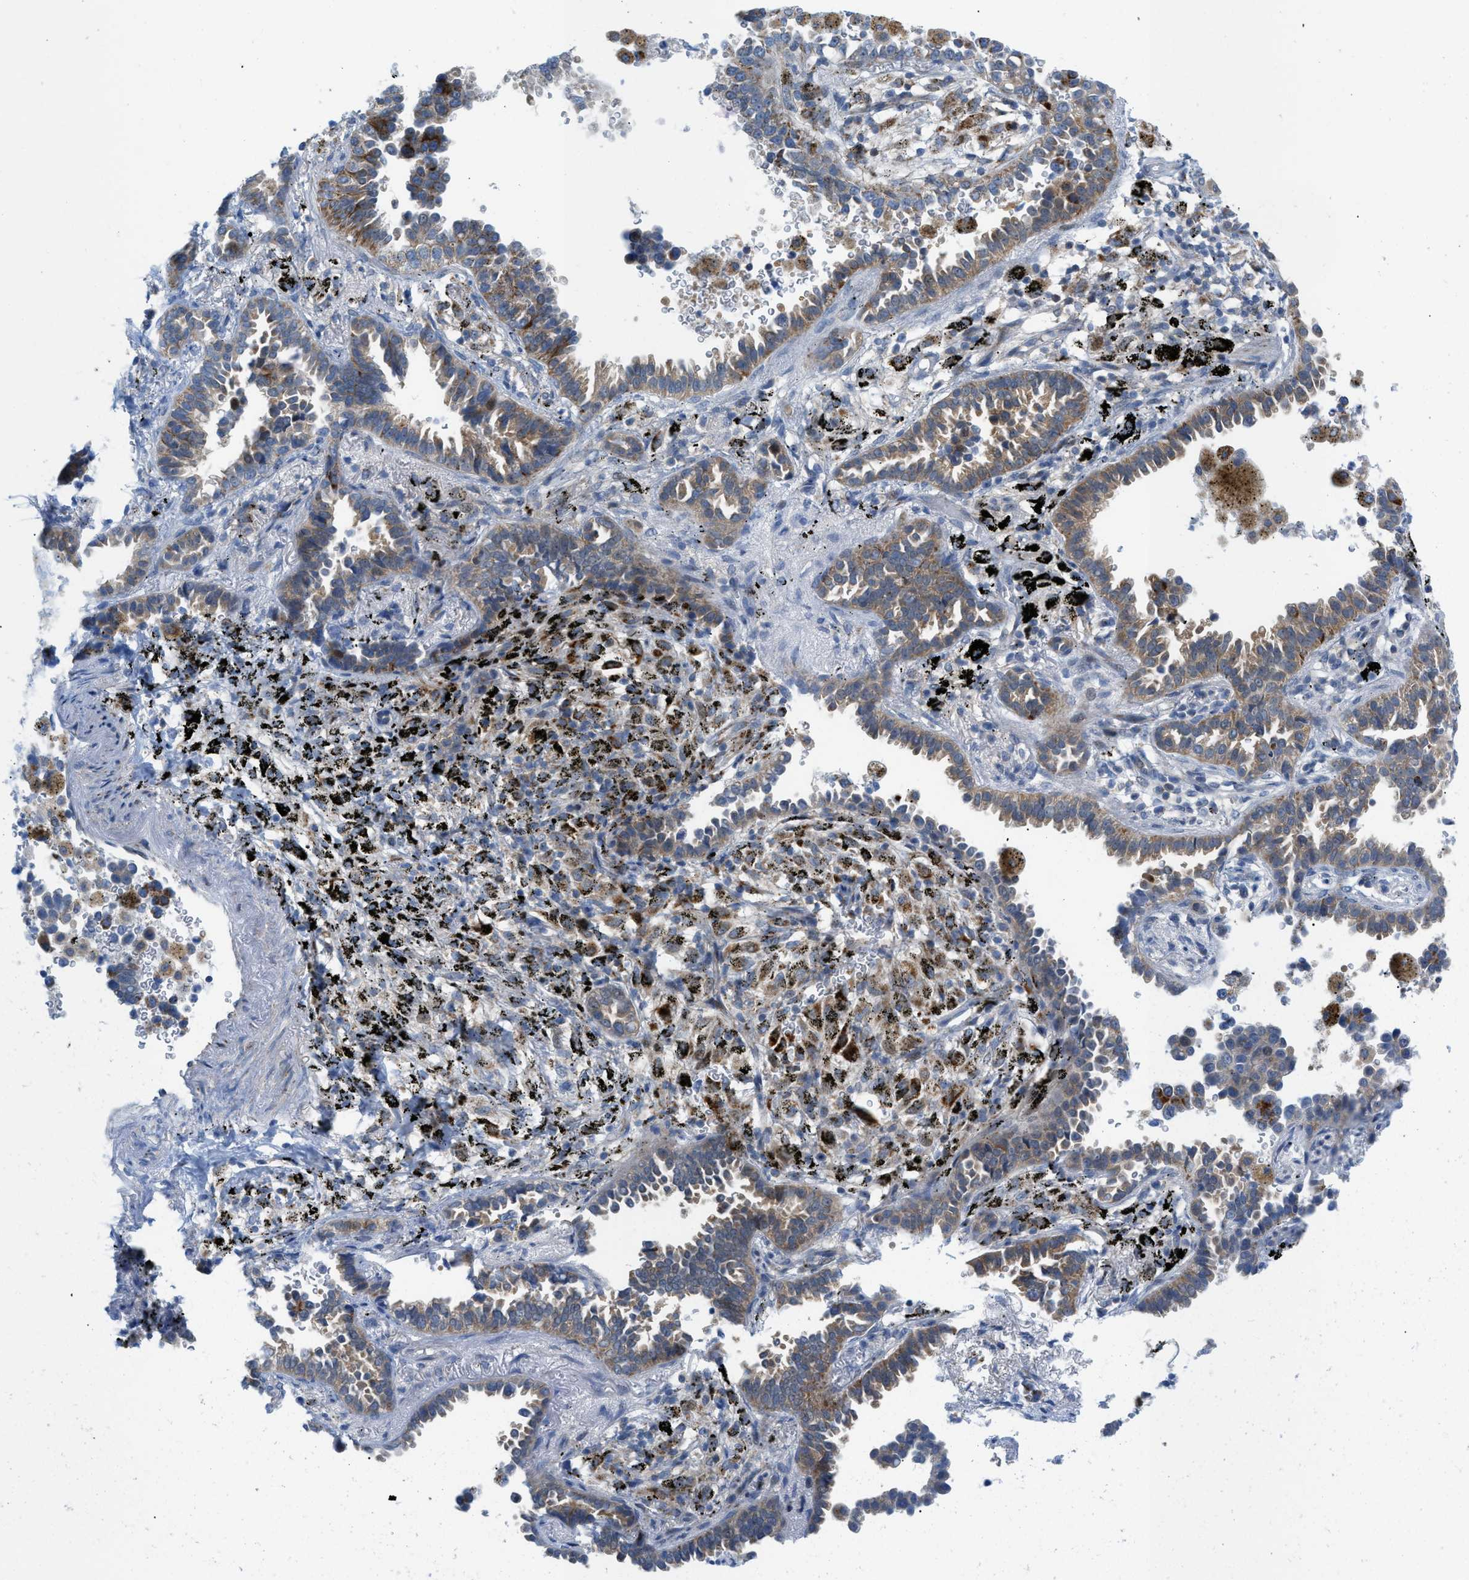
{"staining": {"intensity": "moderate", "quantity": "25%-75%", "location": "cytoplasmic/membranous"}, "tissue": "lung cancer", "cell_type": "Tumor cells", "image_type": "cancer", "snomed": [{"axis": "morphology", "description": "Normal tissue, NOS"}, {"axis": "morphology", "description": "Adenocarcinoma, NOS"}, {"axis": "topography", "description": "Lung"}], "caption": "Human lung adenocarcinoma stained with a protein marker displays moderate staining in tumor cells.", "gene": "RBBP9", "patient": {"sex": "male", "age": 59}}